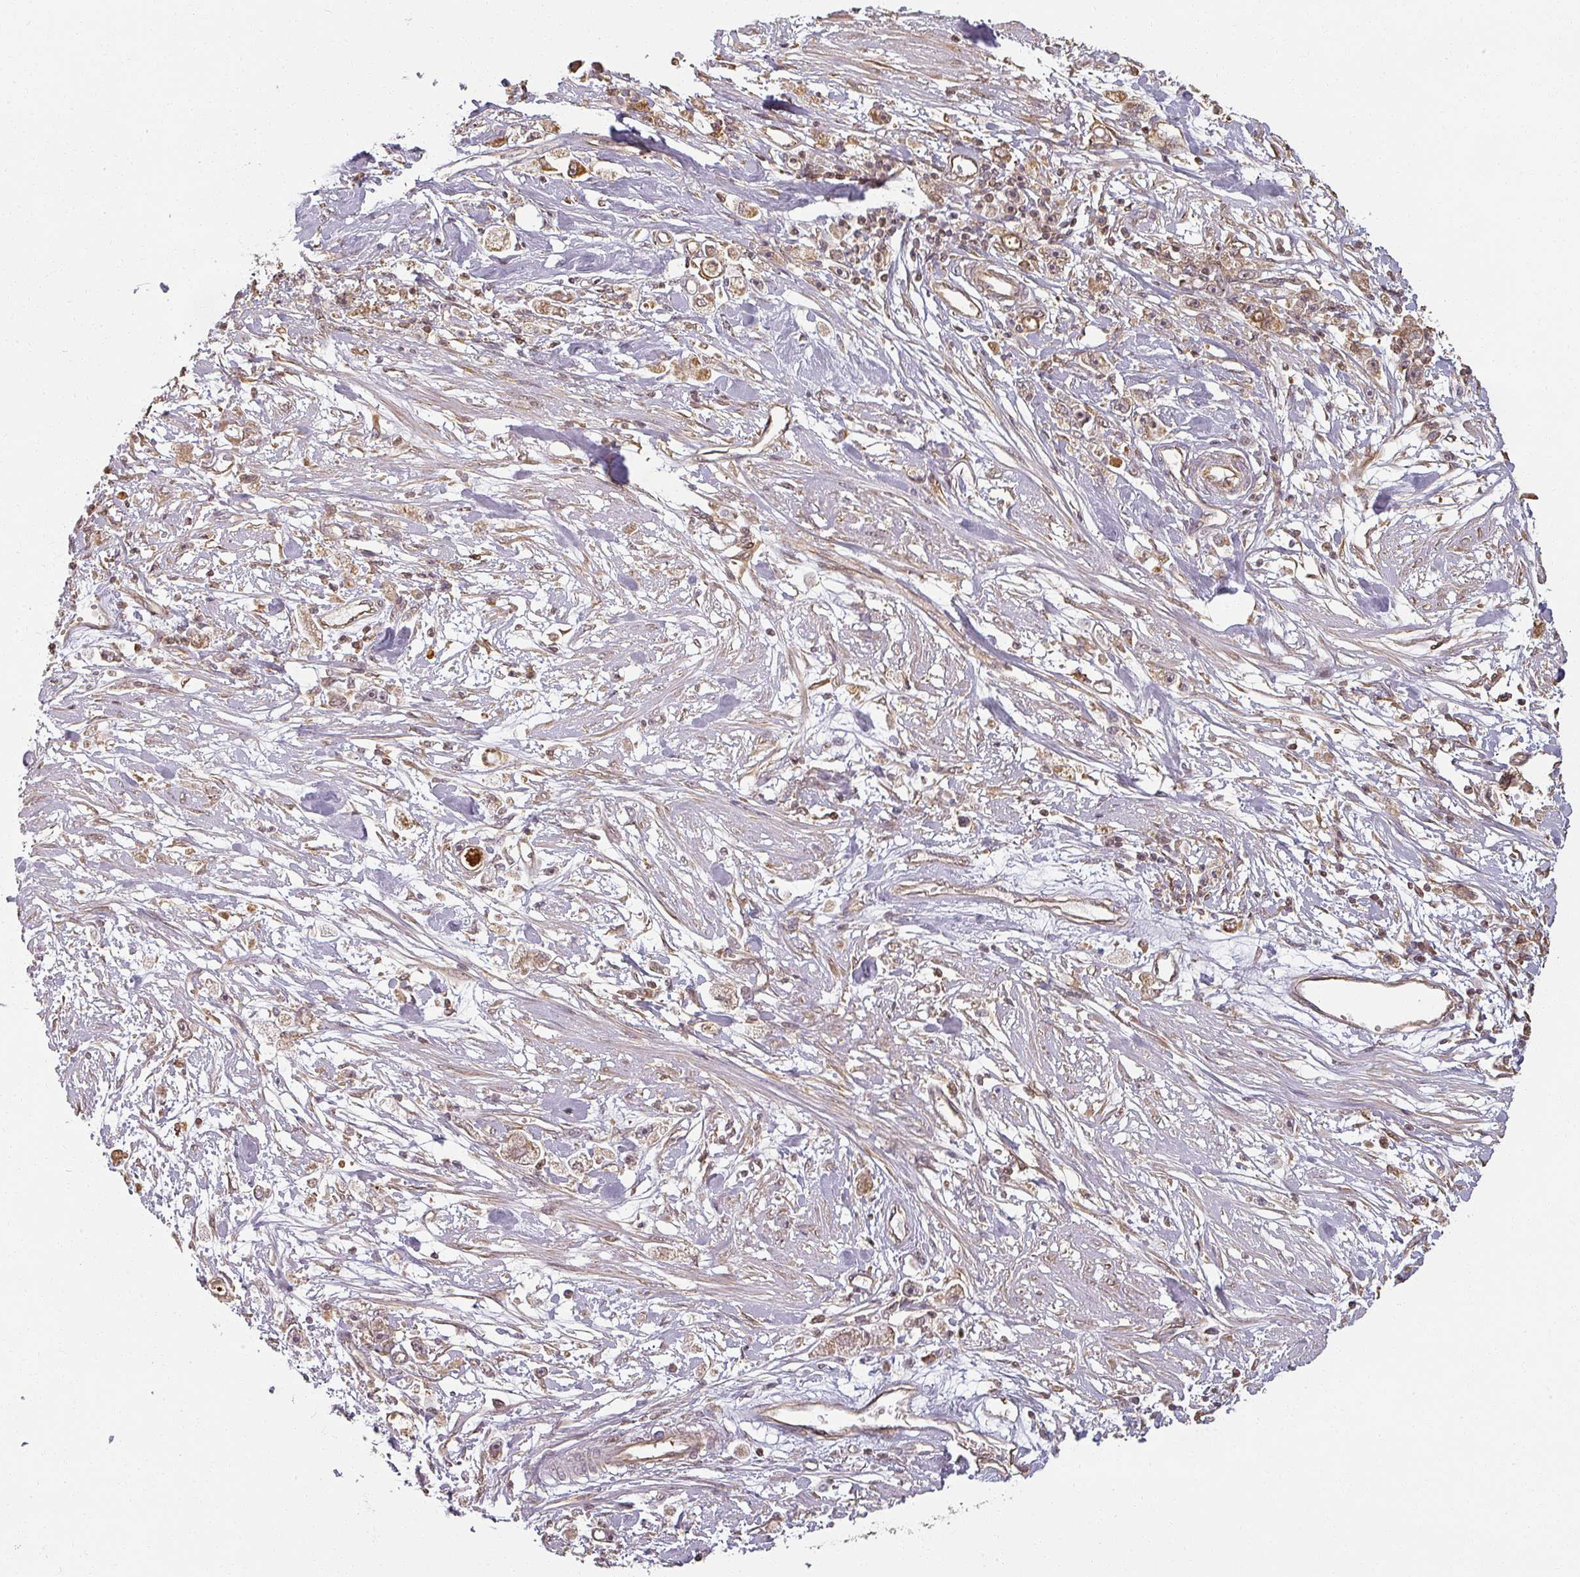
{"staining": {"intensity": "weak", "quantity": ">75%", "location": "cytoplasmic/membranous,nuclear"}, "tissue": "stomach cancer", "cell_type": "Tumor cells", "image_type": "cancer", "snomed": [{"axis": "morphology", "description": "Adenocarcinoma, NOS"}, {"axis": "topography", "description": "Stomach"}], "caption": "Stomach cancer (adenocarcinoma) was stained to show a protein in brown. There is low levels of weak cytoplasmic/membranous and nuclear staining in about >75% of tumor cells. Nuclei are stained in blue.", "gene": "MED19", "patient": {"sex": "female", "age": 59}}